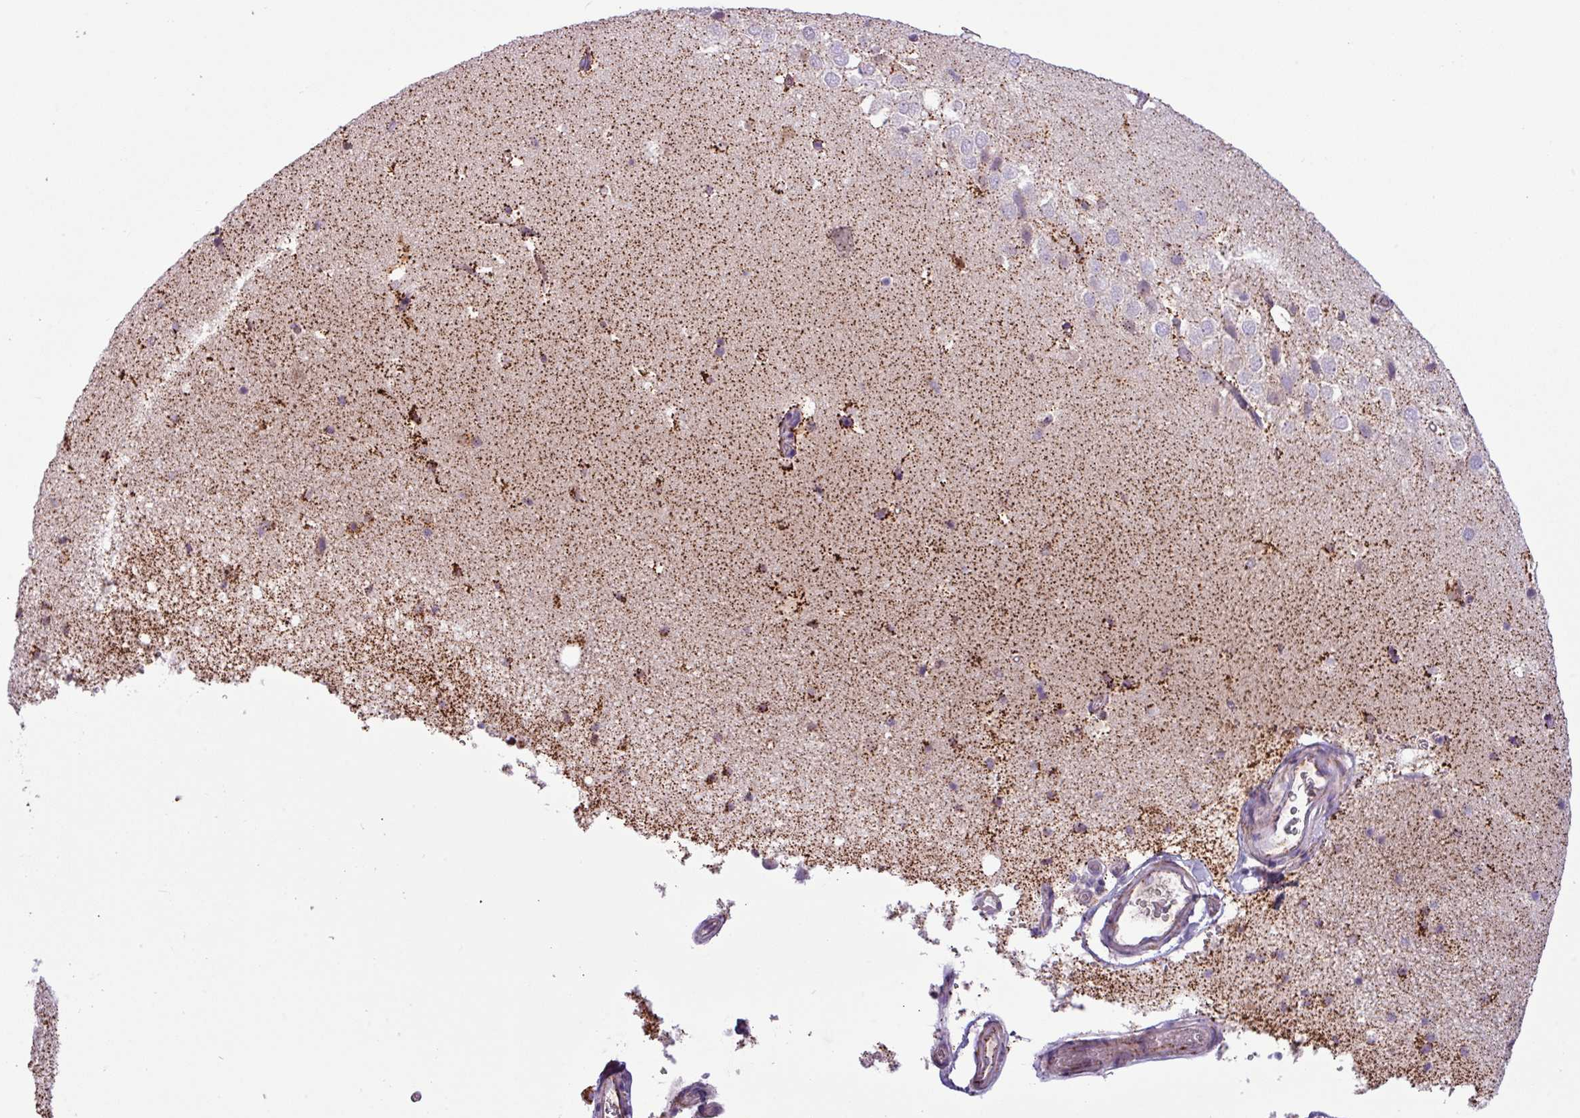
{"staining": {"intensity": "moderate", "quantity": "<25%", "location": "cytoplasmic/membranous"}, "tissue": "hippocampus", "cell_type": "Glial cells", "image_type": "normal", "snomed": [{"axis": "morphology", "description": "Normal tissue, NOS"}, {"axis": "topography", "description": "Hippocampus"}], "caption": "Immunohistochemistry (IHC) image of benign human hippocampus stained for a protein (brown), which demonstrates low levels of moderate cytoplasmic/membranous expression in about <25% of glial cells.", "gene": "ZNF667", "patient": {"sex": "male", "age": 37}}